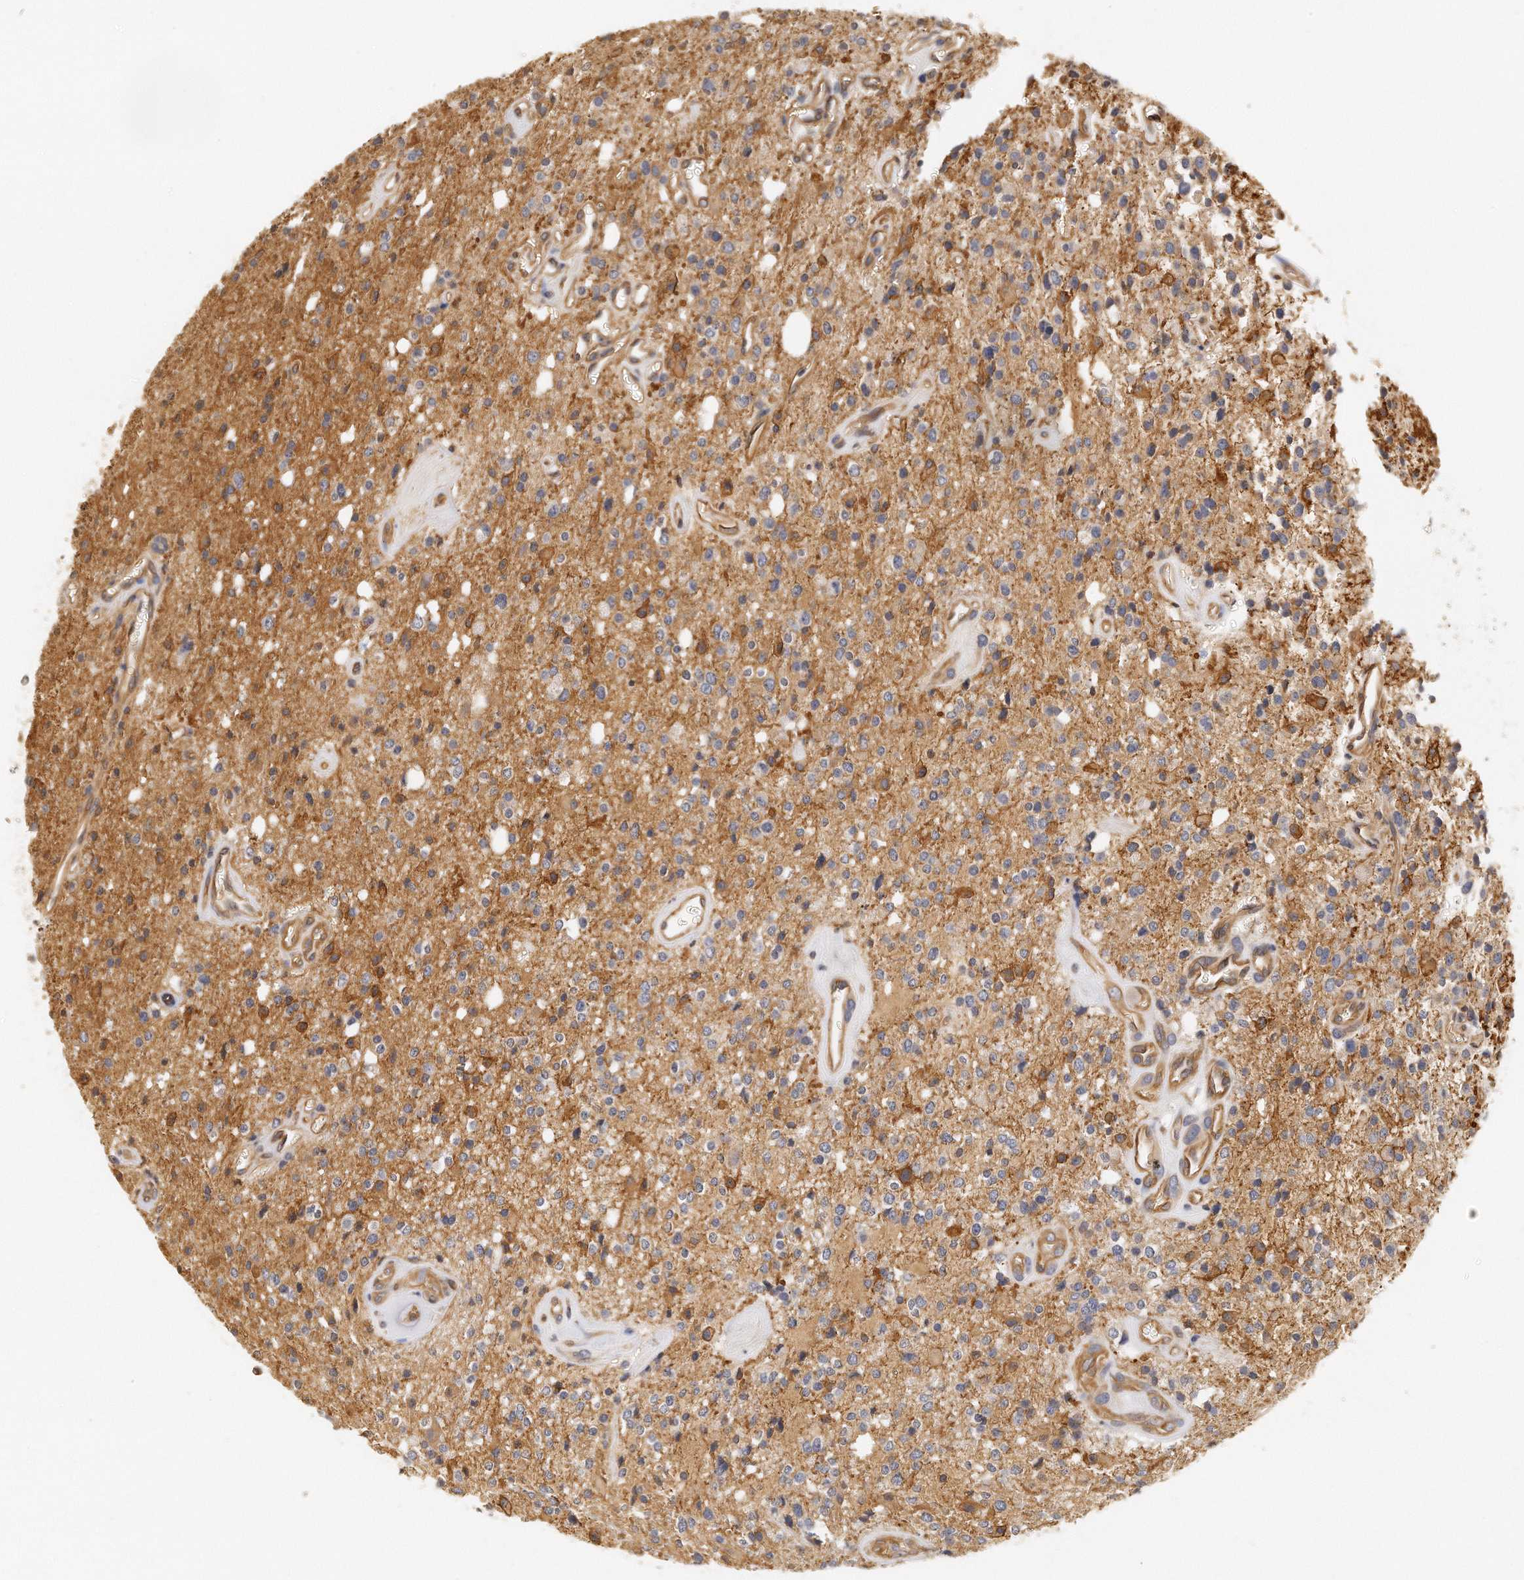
{"staining": {"intensity": "moderate", "quantity": "25%-75%", "location": "cytoplasmic/membranous"}, "tissue": "glioma", "cell_type": "Tumor cells", "image_type": "cancer", "snomed": [{"axis": "morphology", "description": "Glioma, malignant, High grade"}, {"axis": "topography", "description": "Brain"}], "caption": "Approximately 25%-75% of tumor cells in malignant glioma (high-grade) reveal moderate cytoplasmic/membranous protein positivity as visualized by brown immunohistochemical staining.", "gene": "CHST7", "patient": {"sex": "male", "age": 47}}